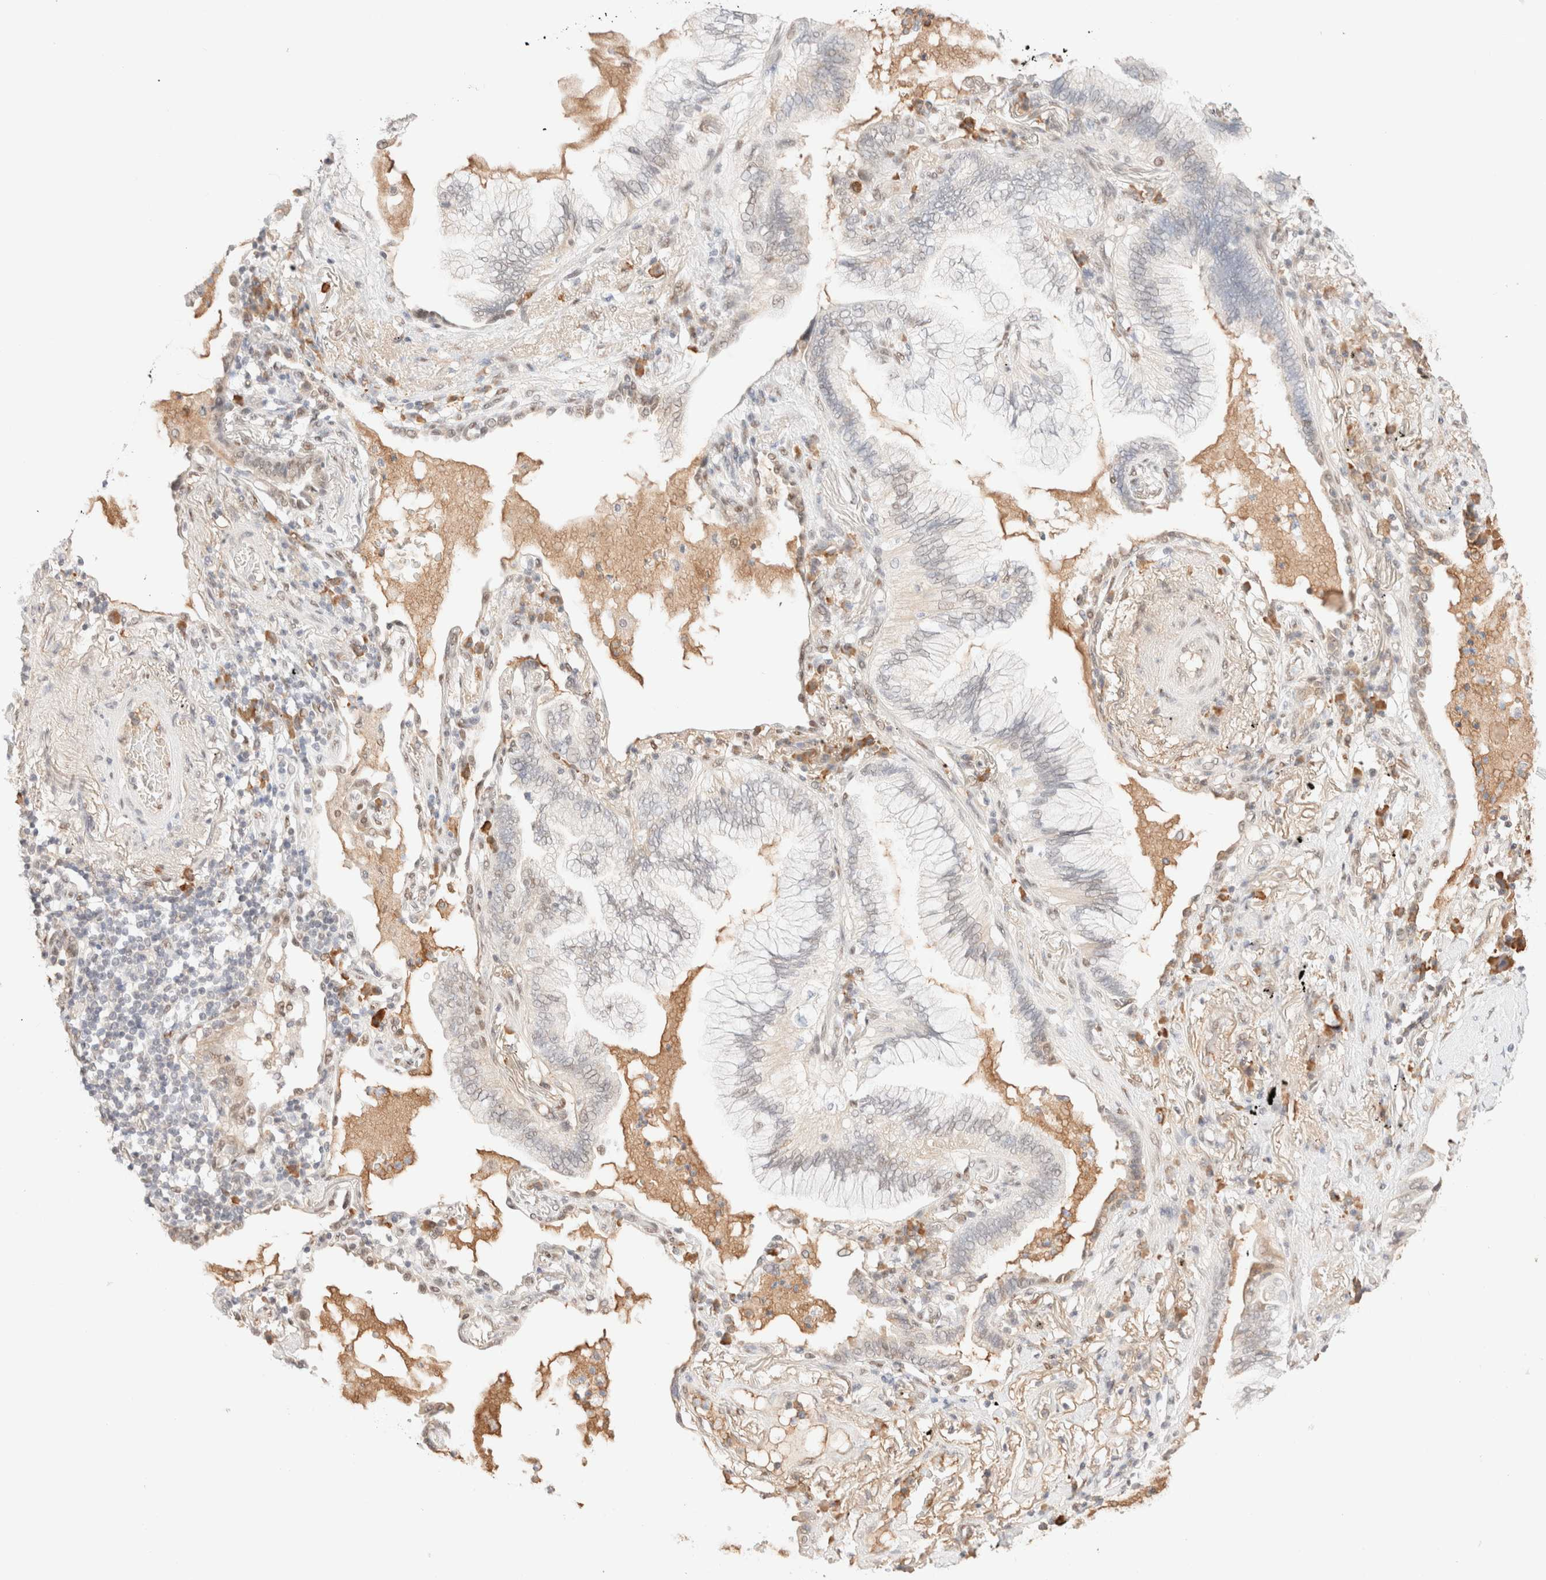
{"staining": {"intensity": "weak", "quantity": "25%-75%", "location": "nuclear"}, "tissue": "lung cancer", "cell_type": "Tumor cells", "image_type": "cancer", "snomed": [{"axis": "morphology", "description": "Adenocarcinoma, NOS"}, {"axis": "topography", "description": "Lung"}], "caption": "Weak nuclear protein expression is appreciated in approximately 25%-75% of tumor cells in adenocarcinoma (lung).", "gene": "CIC", "patient": {"sex": "female", "age": 70}}